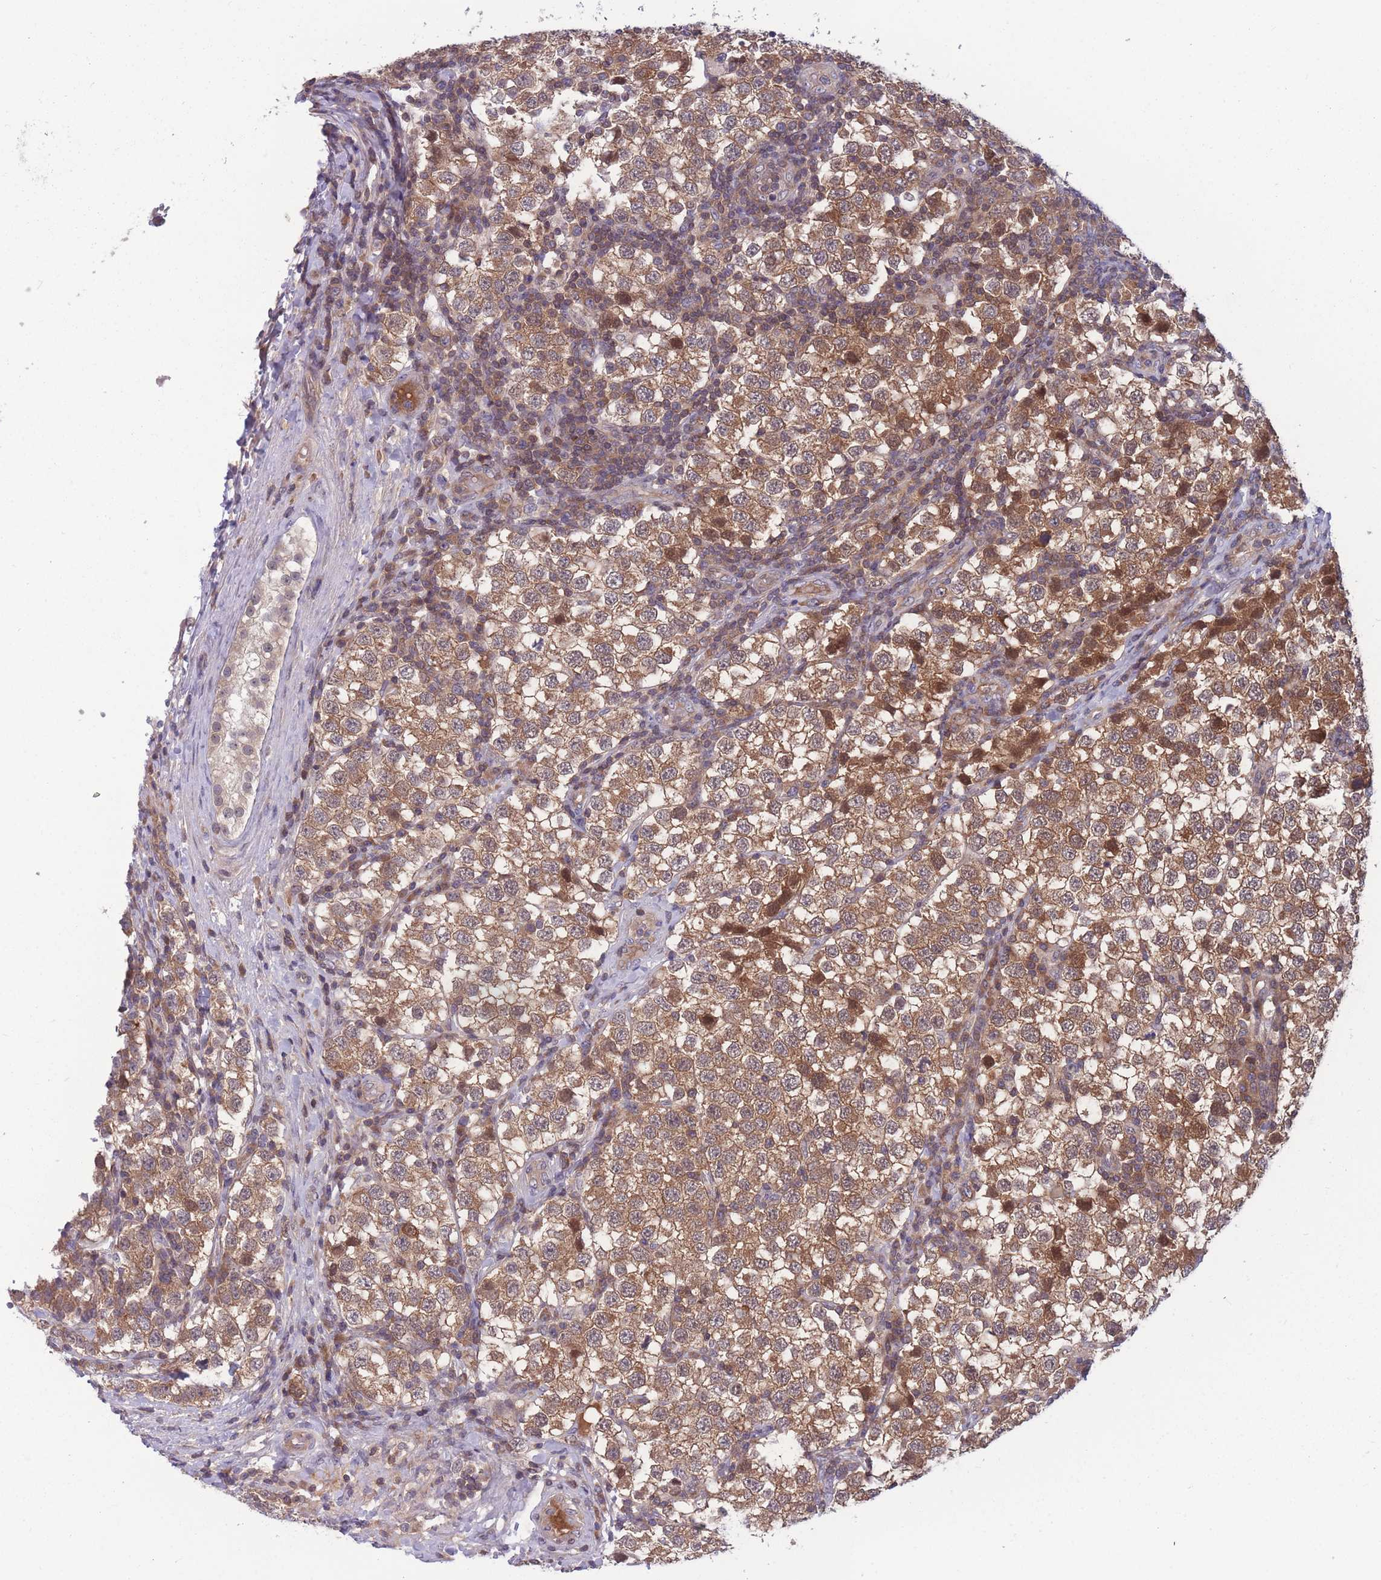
{"staining": {"intensity": "moderate", "quantity": ">75%", "location": "cytoplasmic/membranous"}, "tissue": "testis cancer", "cell_type": "Tumor cells", "image_type": "cancer", "snomed": [{"axis": "morphology", "description": "Seminoma, NOS"}, {"axis": "topography", "description": "Testis"}], "caption": "A micrograph of human testis cancer (seminoma) stained for a protein demonstrates moderate cytoplasmic/membranous brown staining in tumor cells. (Brightfield microscopy of DAB IHC at high magnification).", "gene": "UBE2N", "patient": {"sex": "male", "age": 34}}